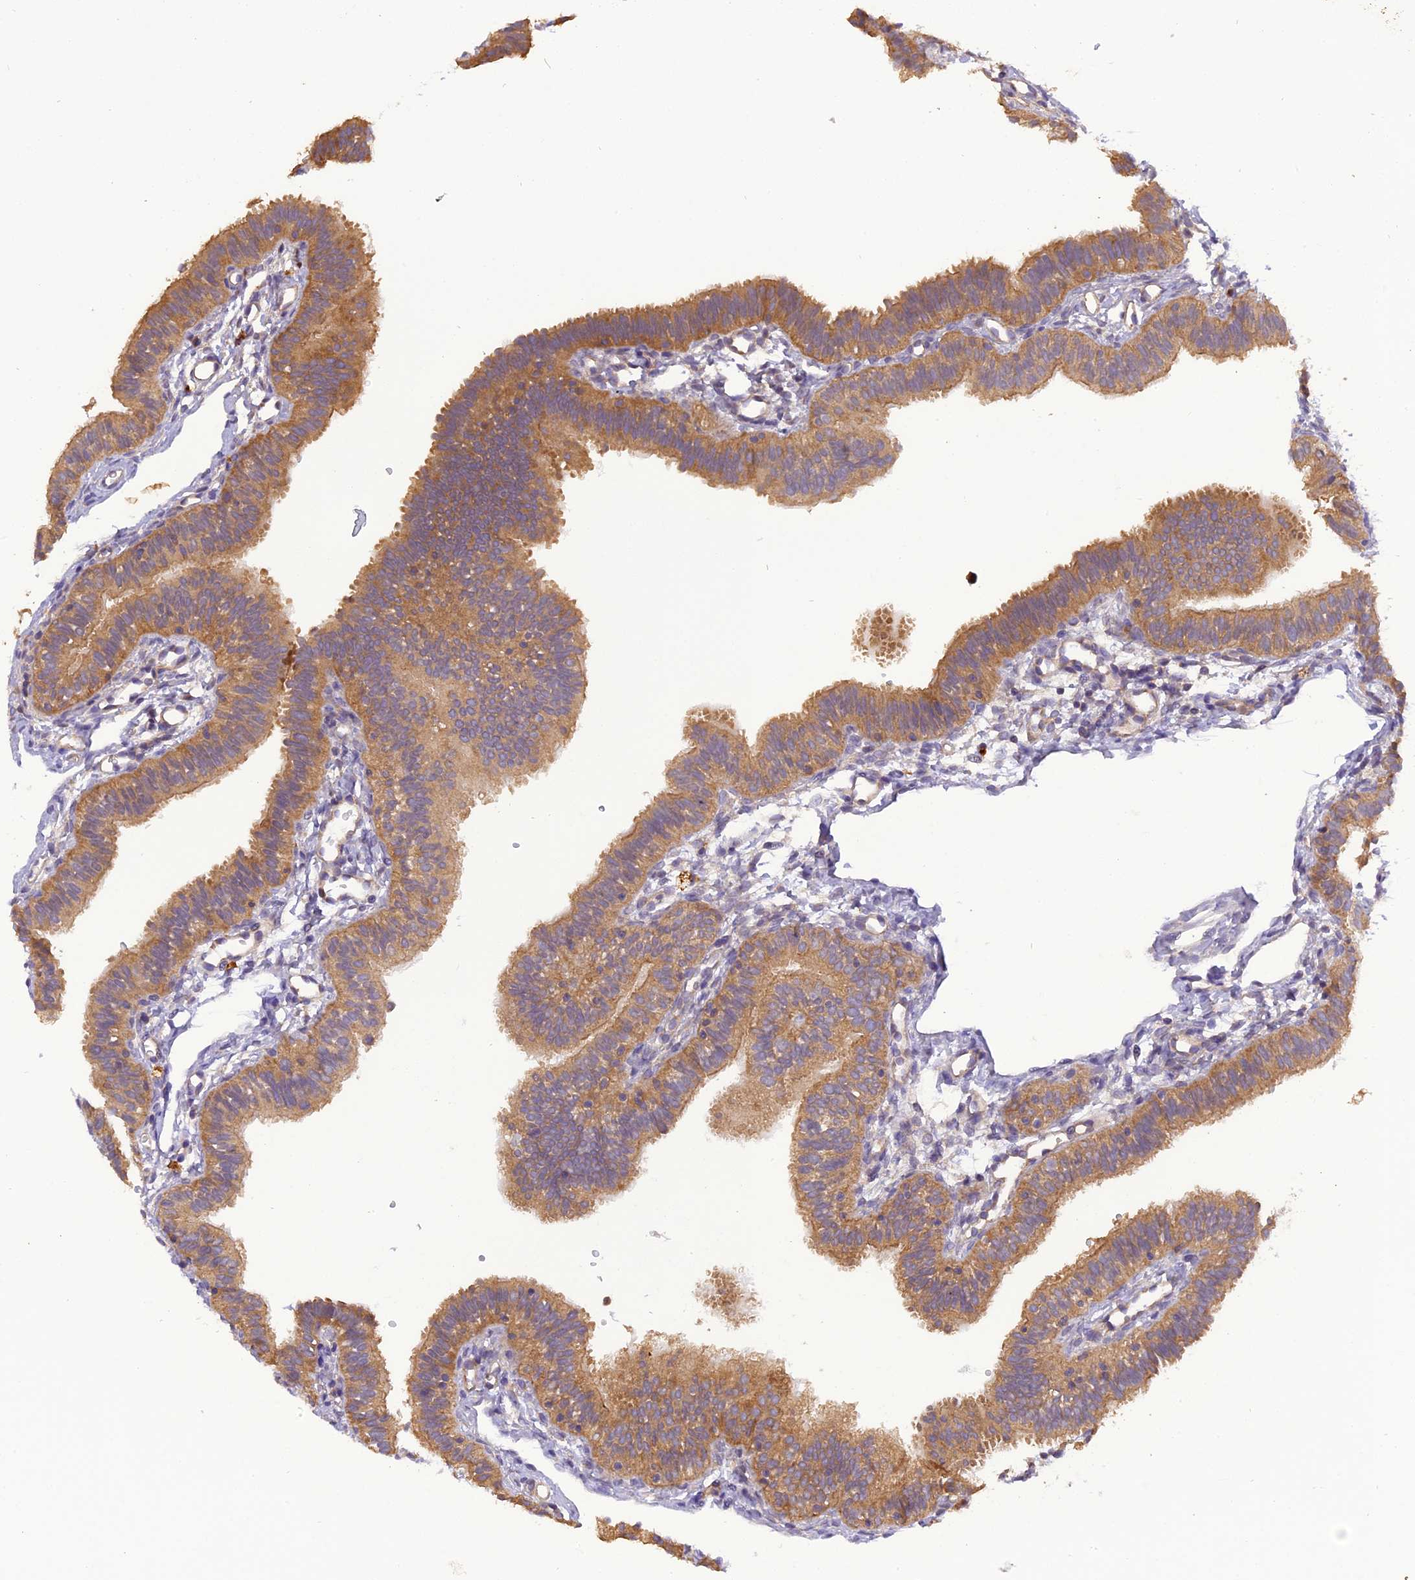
{"staining": {"intensity": "moderate", "quantity": ">75%", "location": "cytoplasmic/membranous"}, "tissue": "fallopian tube", "cell_type": "Glandular cells", "image_type": "normal", "snomed": [{"axis": "morphology", "description": "Normal tissue, NOS"}, {"axis": "topography", "description": "Fallopian tube"}], "caption": "Immunohistochemical staining of benign fallopian tube shows >75% levels of moderate cytoplasmic/membranous protein positivity in about >75% of glandular cells.", "gene": "STOML1", "patient": {"sex": "female", "age": 35}}